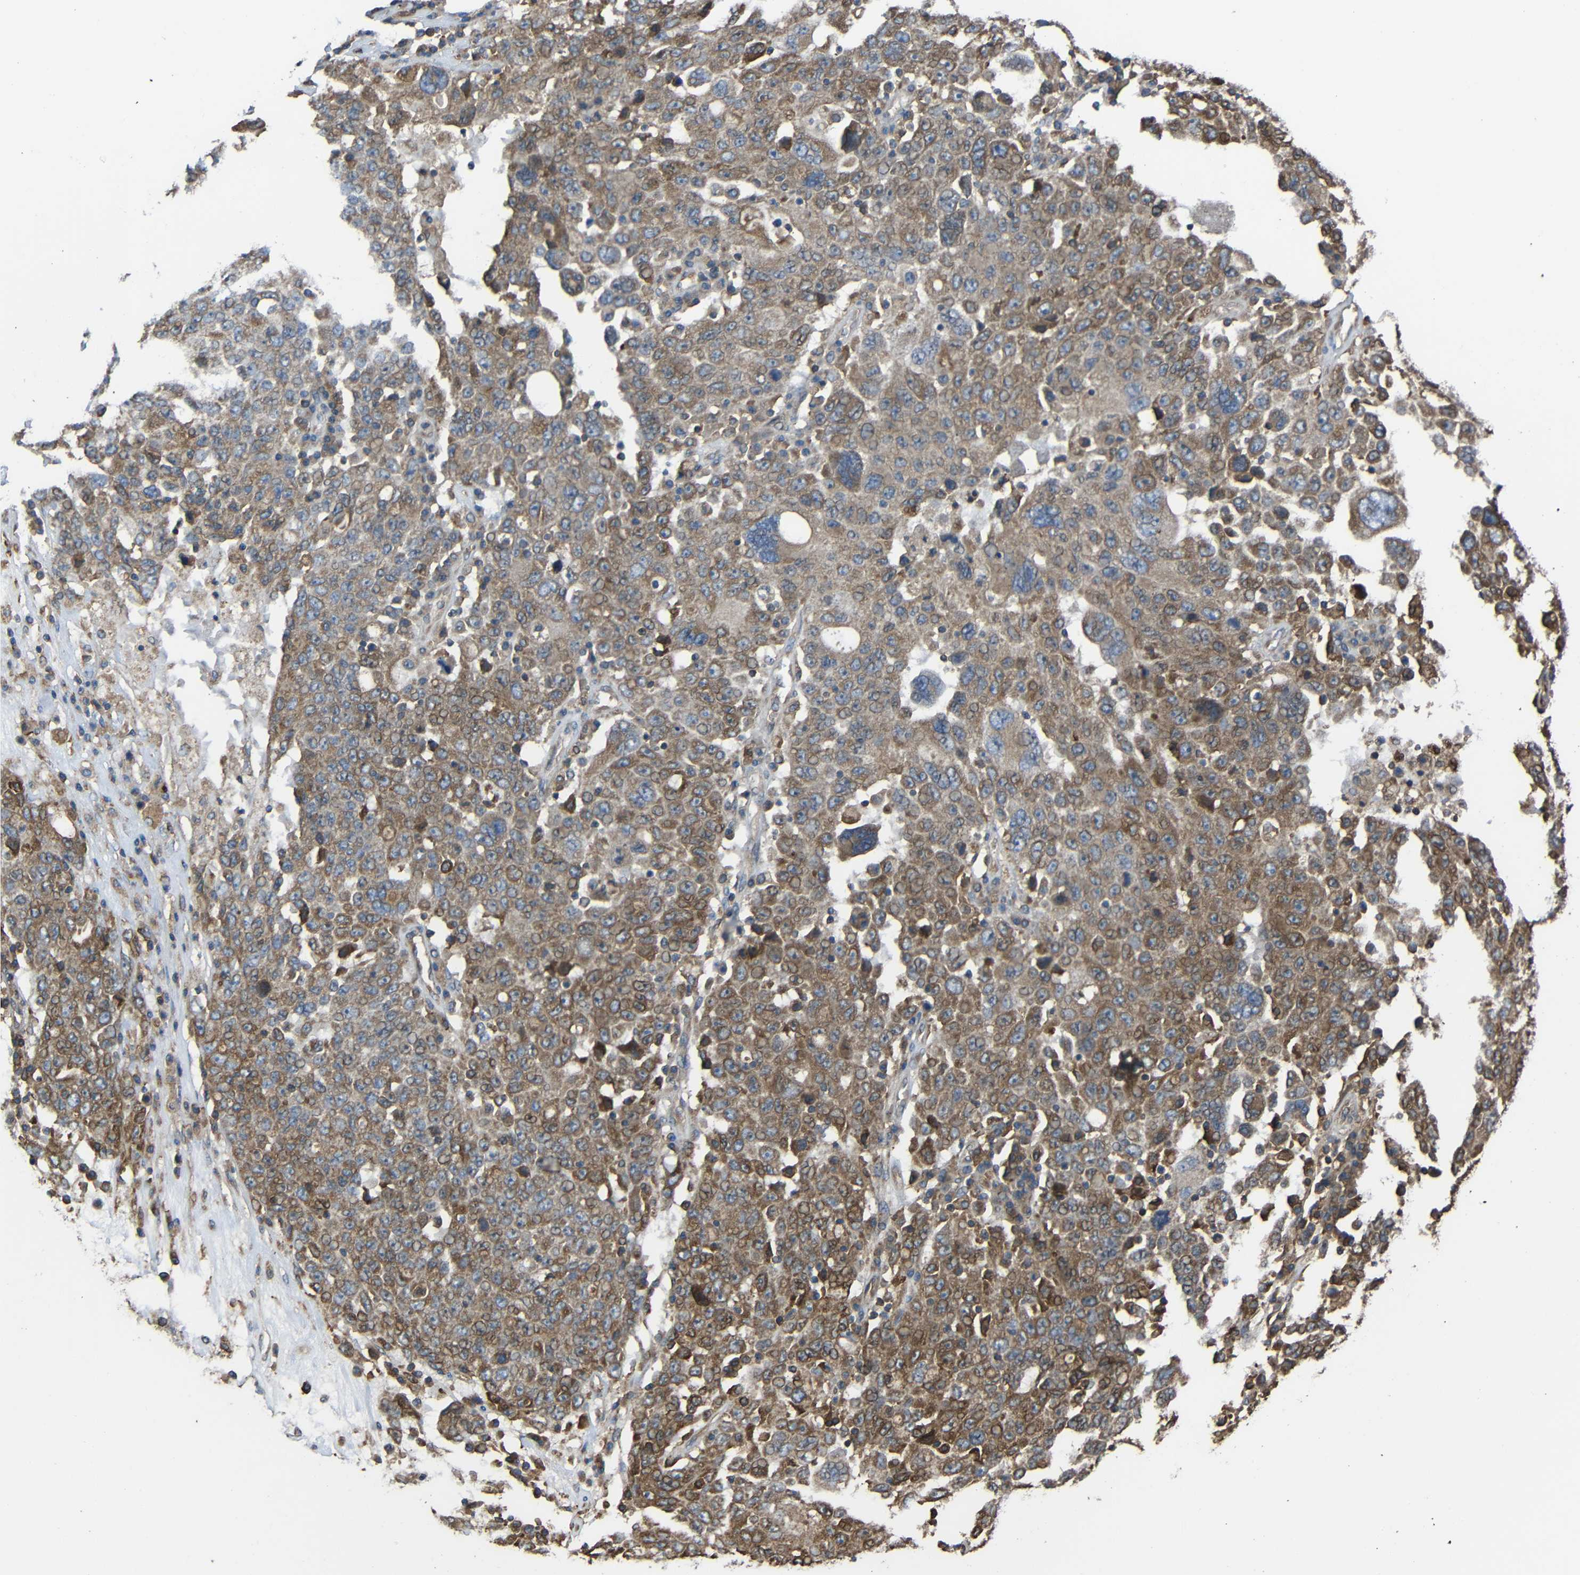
{"staining": {"intensity": "moderate", "quantity": ">75%", "location": "cytoplasmic/membranous"}, "tissue": "ovarian cancer", "cell_type": "Tumor cells", "image_type": "cancer", "snomed": [{"axis": "morphology", "description": "Carcinoma, endometroid"}, {"axis": "topography", "description": "Ovary"}], "caption": "An image showing moderate cytoplasmic/membranous positivity in approximately >75% of tumor cells in ovarian endometroid carcinoma, as visualized by brown immunohistochemical staining.", "gene": "TREM2", "patient": {"sex": "female", "age": 62}}